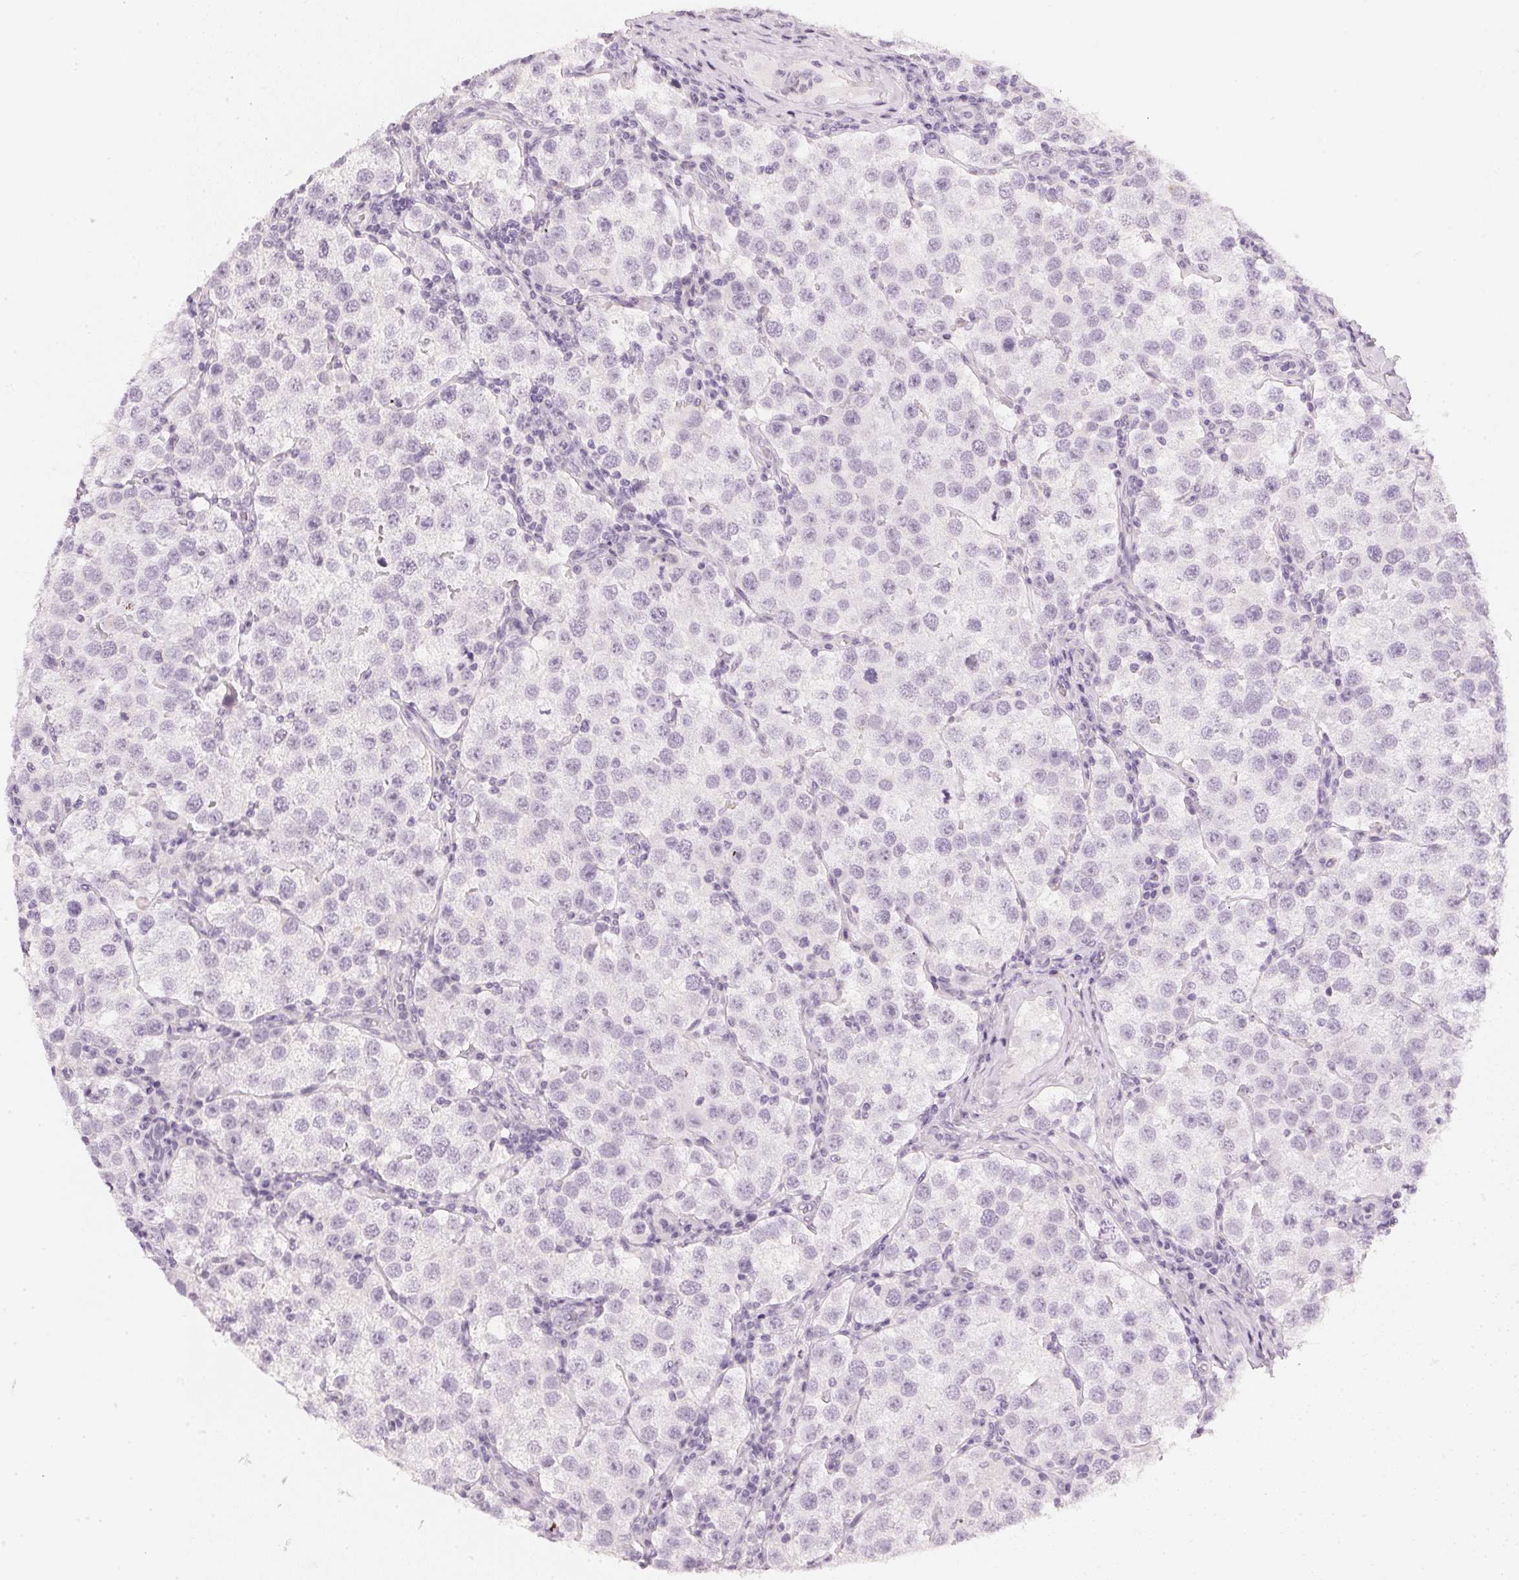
{"staining": {"intensity": "negative", "quantity": "none", "location": "none"}, "tissue": "testis cancer", "cell_type": "Tumor cells", "image_type": "cancer", "snomed": [{"axis": "morphology", "description": "Seminoma, NOS"}, {"axis": "topography", "description": "Testis"}], "caption": "This is a photomicrograph of immunohistochemistry (IHC) staining of testis cancer, which shows no positivity in tumor cells. (Stains: DAB (3,3'-diaminobenzidine) immunohistochemistry with hematoxylin counter stain, Microscopy: brightfield microscopy at high magnification).", "gene": "CHST4", "patient": {"sex": "male", "age": 37}}